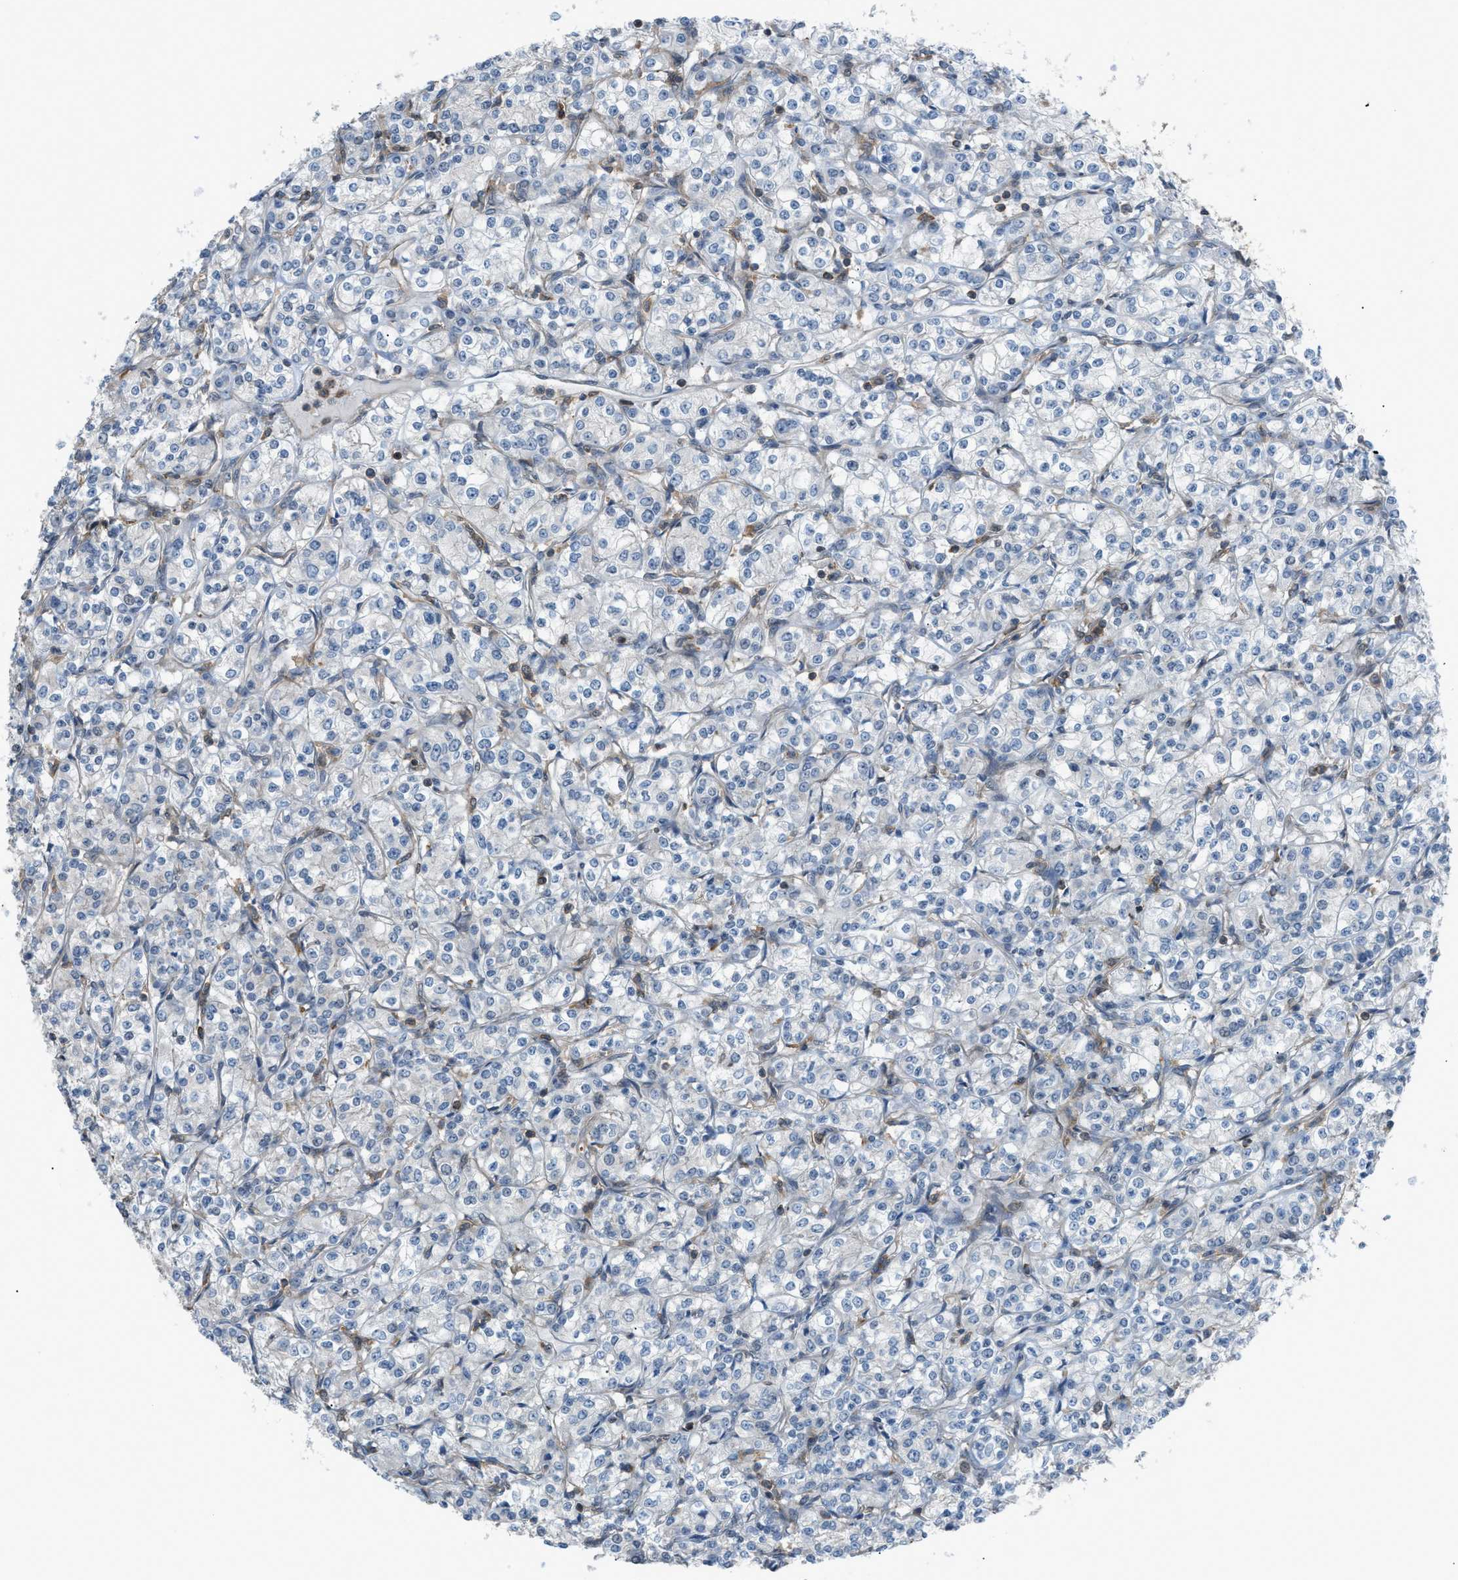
{"staining": {"intensity": "negative", "quantity": "none", "location": "none"}, "tissue": "renal cancer", "cell_type": "Tumor cells", "image_type": "cancer", "snomed": [{"axis": "morphology", "description": "Adenocarcinoma, NOS"}, {"axis": "topography", "description": "Kidney"}], "caption": "Renal cancer (adenocarcinoma) stained for a protein using IHC displays no positivity tumor cells.", "gene": "DYRK1A", "patient": {"sex": "male", "age": 77}}